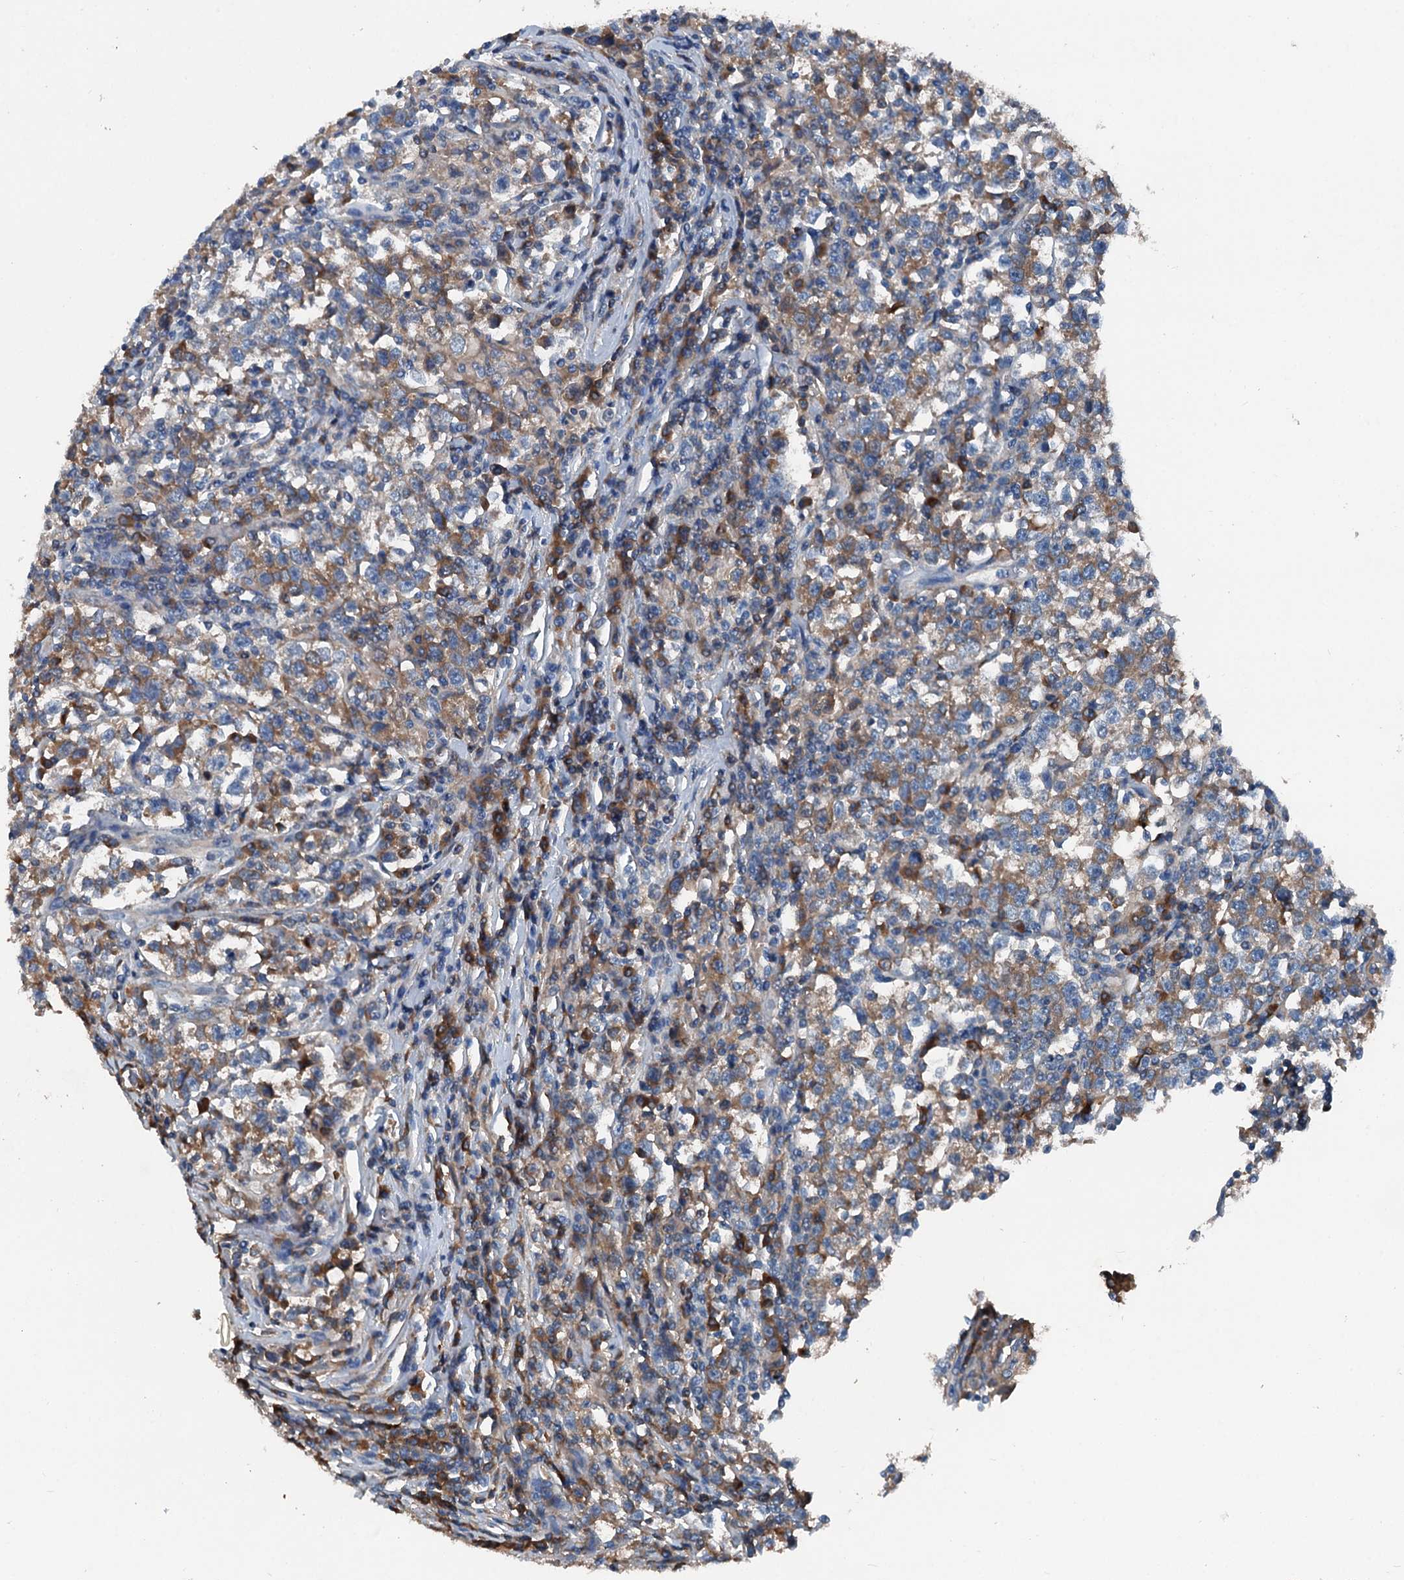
{"staining": {"intensity": "moderate", "quantity": "25%-75%", "location": "cytoplasmic/membranous"}, "tissue": "testis cancer", "cell_type": "Tumor cells", "image_type": "cancer", "snomed": [{"axis": "morphology", "description": "Normal tissue, NOS"}, {"axis": "morphology", "description": "Seminoma, NOS"}, {"axis": "topography", "description": "Testis"}], "caption": "Human testis cancer (seminoma) stained with a brown dye demonstrates moderate cytoplasmic/membranous positive staining in about 25%-75% of tumor cells.", "gene": "PDSS1", "patient": {"sex": "male", "age": 43}}